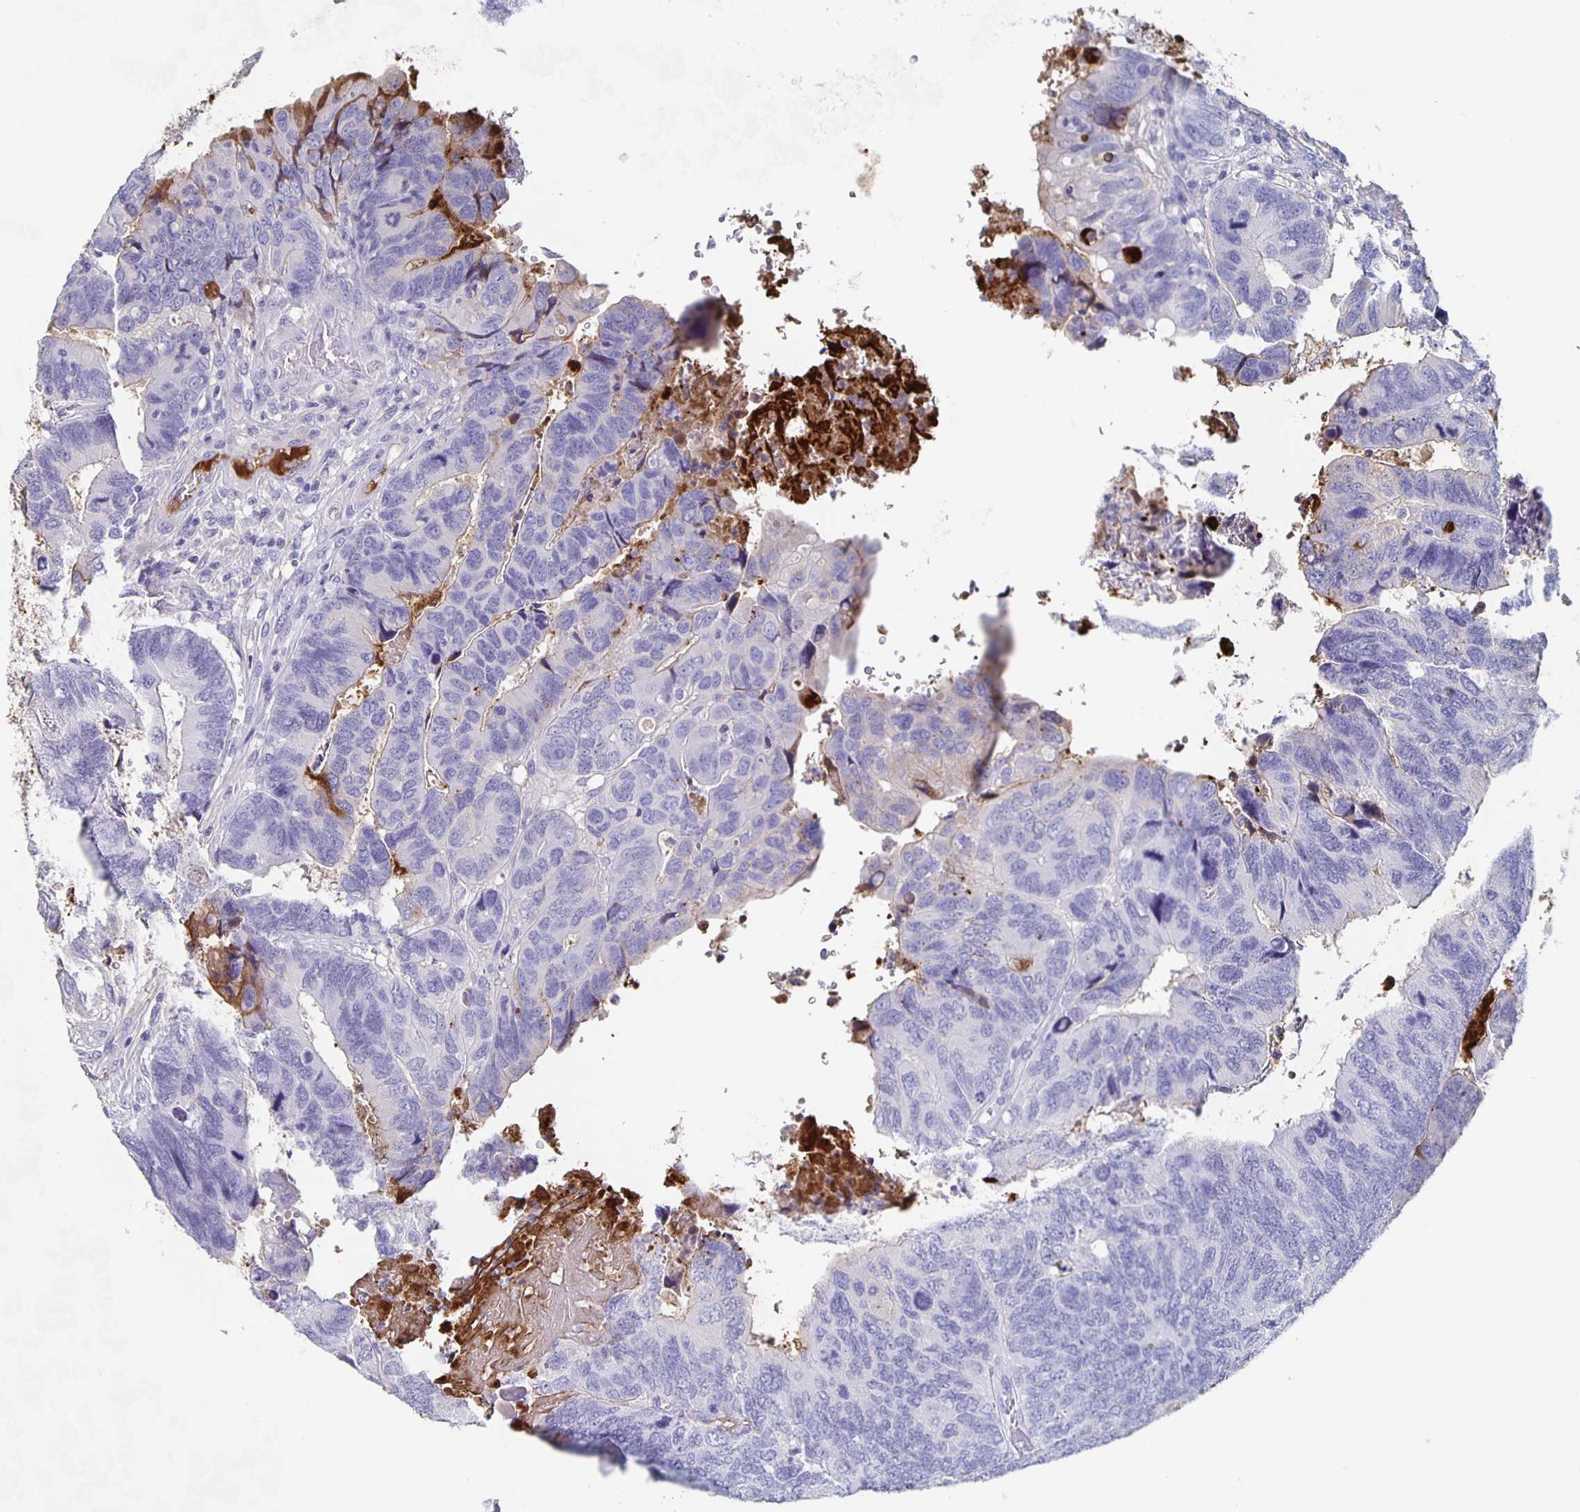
{"staining": {"intensity": "negative", "quantity": "none", "location": "none"}, "tissue": "colorectal cancer", "cell_type": "Tumor cells", "image_type": "cancer", "snomed": [{"axis": "morphology", "description": "Adenocarcinoma, NOS"}, {"axis": "topography", "description": "Colon"}], "caption": "Immunohistochemical staining of human colorectal cancer displays no significant staining in tumor cells.", "gene": "FGA", "patient": {"sex": "female", "age": 67}}